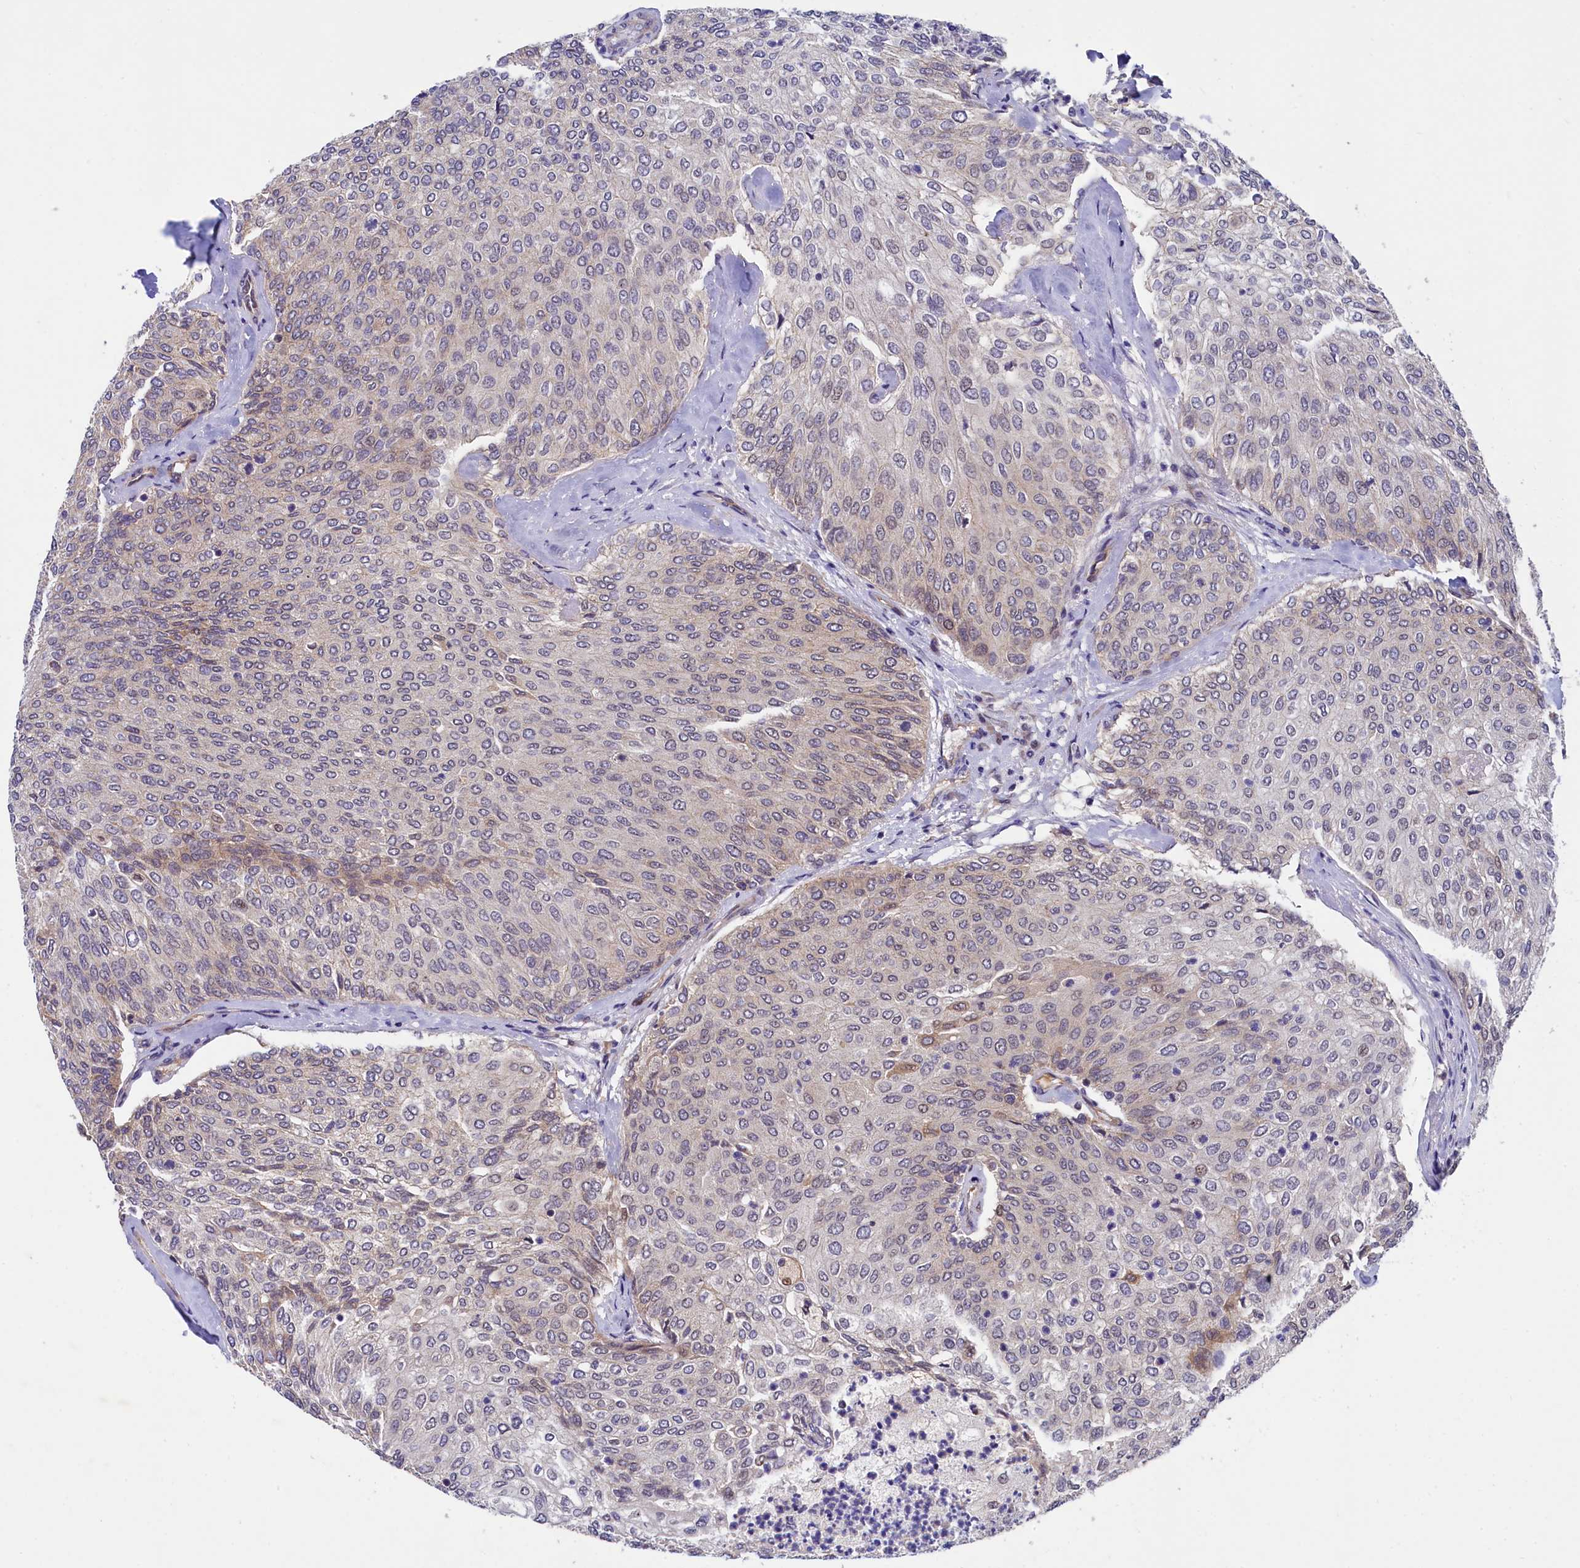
{"staining": {"intensity": "weak", "quantity": "<25%", "location": "cytoplasmic/membranous"}, "tissue": "urothelial cancer", "cell_type": "Tumor cells", "image_type": "cancer", "snomed": [{"axis": "morphology", "description": "Urothelial carcinoma, Low grade"}, {"axis": "topography", "description": "Urinary bladder"}], "caption": "This is an IHC image of urothelial cancer. There is no expression in tumor cells.", "gene": "ARL14EP", "patient": {"sex": "female", "age": 79}}